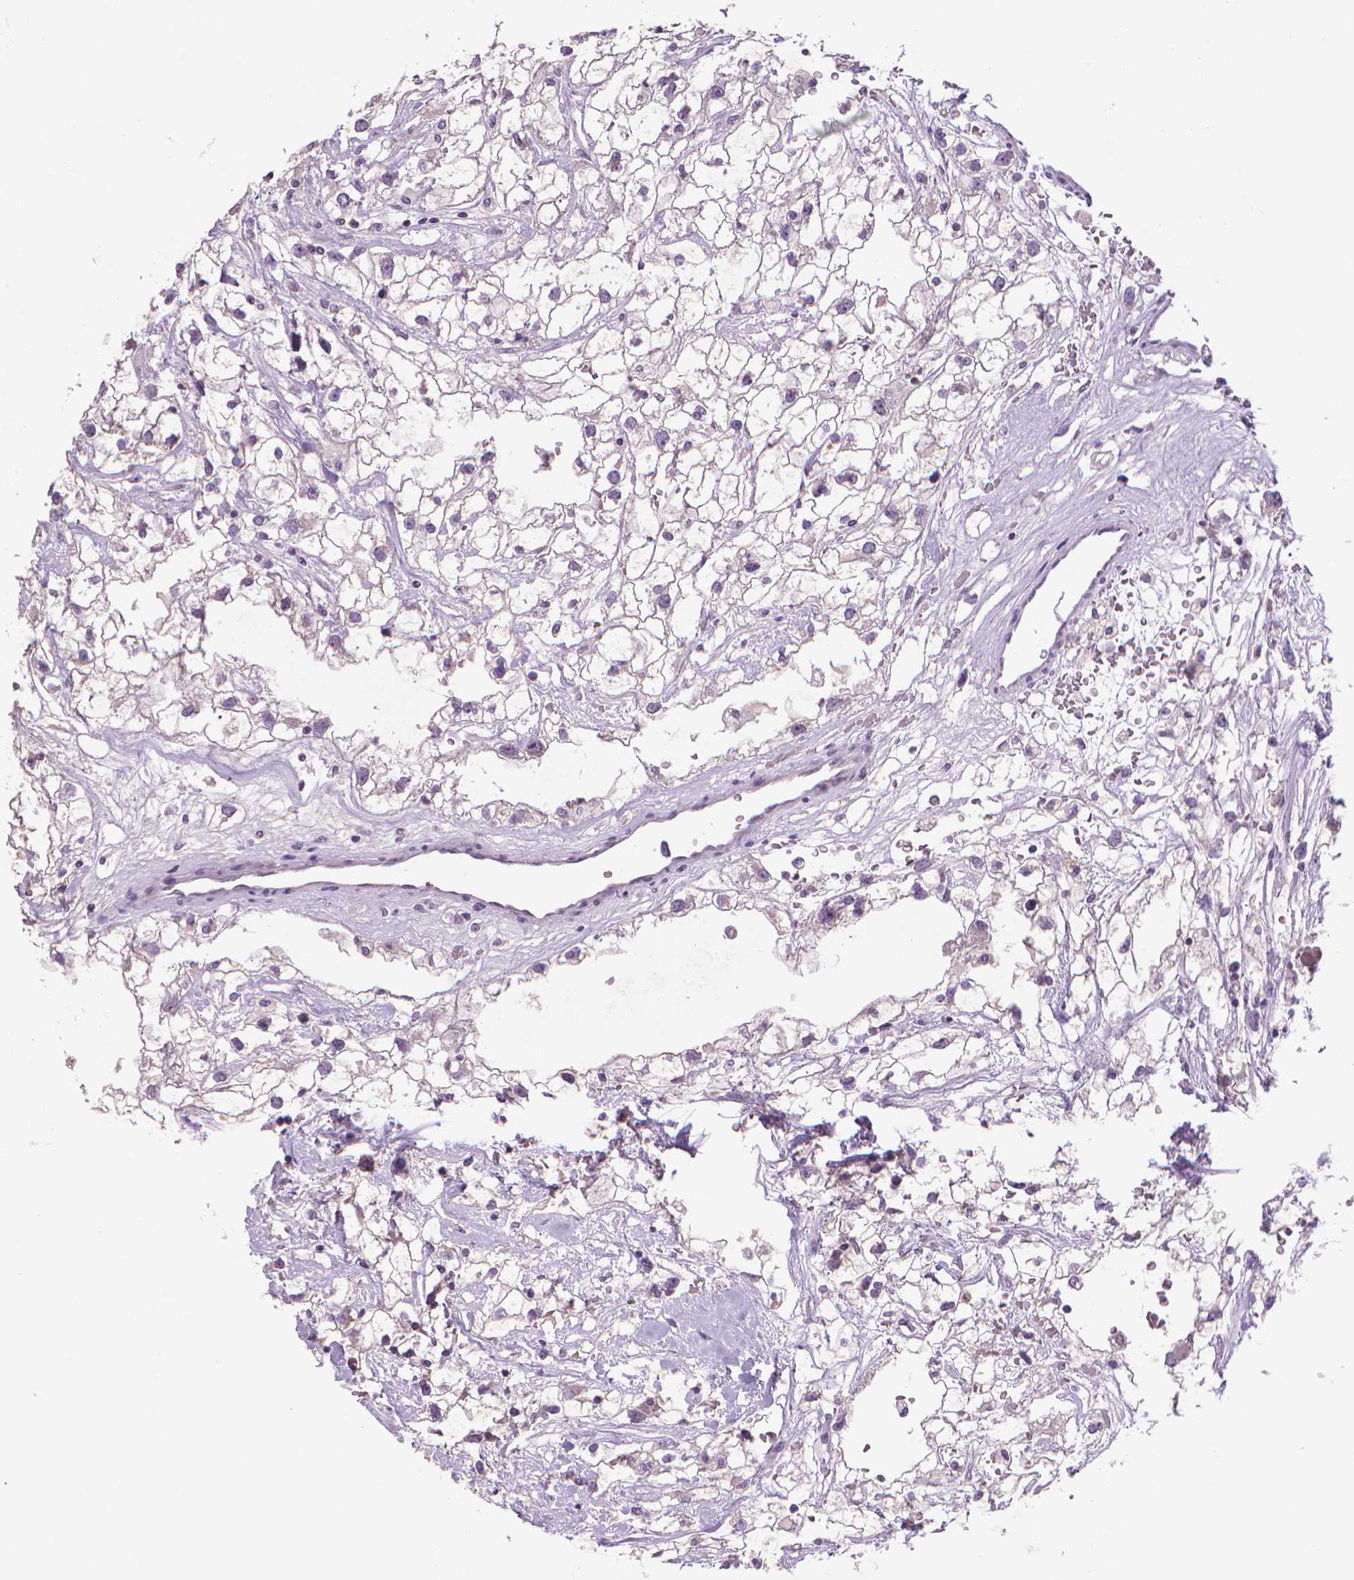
{"staining": {"intensity": "negative", "quantity": "none", "location": "none"}, "tissue": "renal cancer", "cell_type": "Tumor cells", "image_type": "cancer", "snomed": [{"axis": "morphology", "description": "Adenocarcinoma, NOS"}, {"axis": "topography", "description": "Kidney"}], "caption": "An image of human renal adenocarcinoma is negative for staining in tumor cells.", "gene": "CDKN2D", "patient": {"sex": "male", "age": 59}}